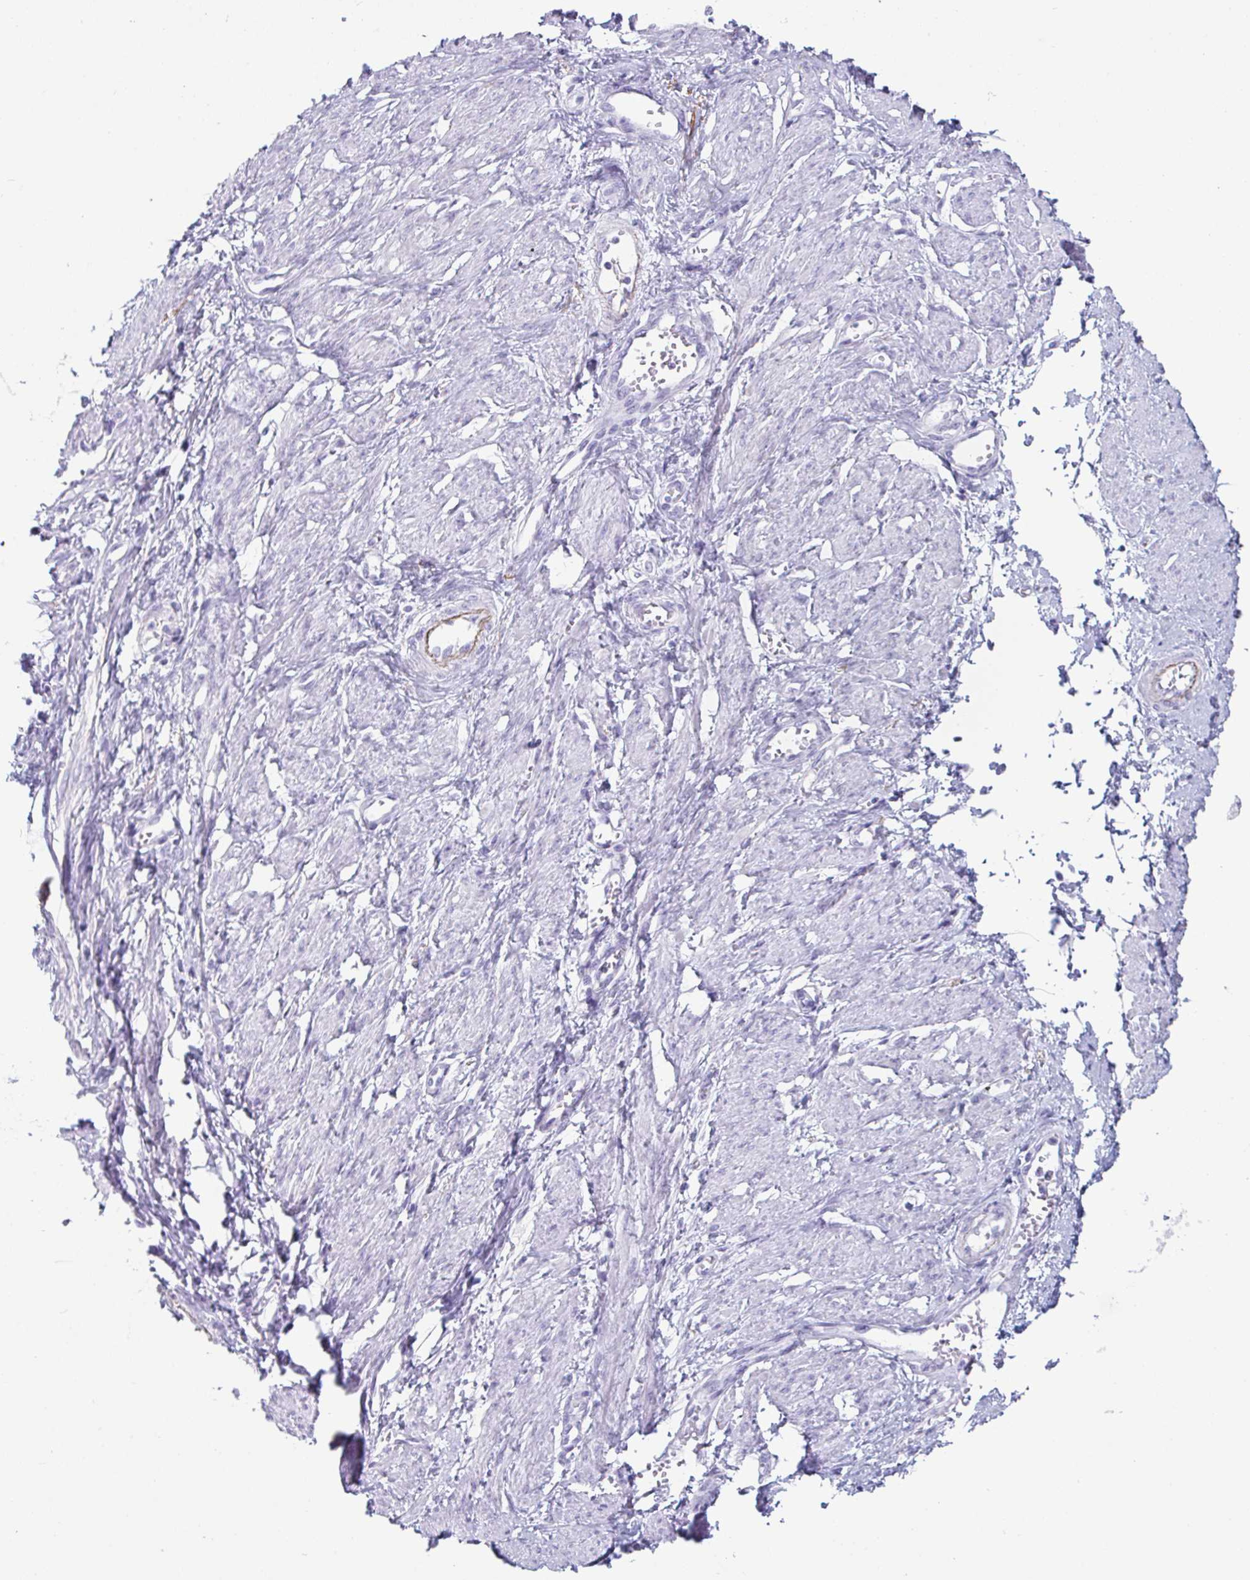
{"staining": {"intensity": "negative", "quantity": "none", "location": "none"}, "tissue": "smooth muscle", "cell_type": "Smooth muscle cells", "image_type": "normal", "snomed": [{"axis": "morphology", "description": "Normal tissue, NOS"}, {"axis": "topography", "description": "Smooth muscle"}, {"axis": "topography", "description": "Uterus"}], "caption": "Immunohistochemistry (IHC) micrograph of normal smooth muscle: smooth muscle stained with DAB exhibits no significant protein staining in smooth muscle cells.", "gene": "CREG2", "patient": {"sex": "female", "age": 39}}